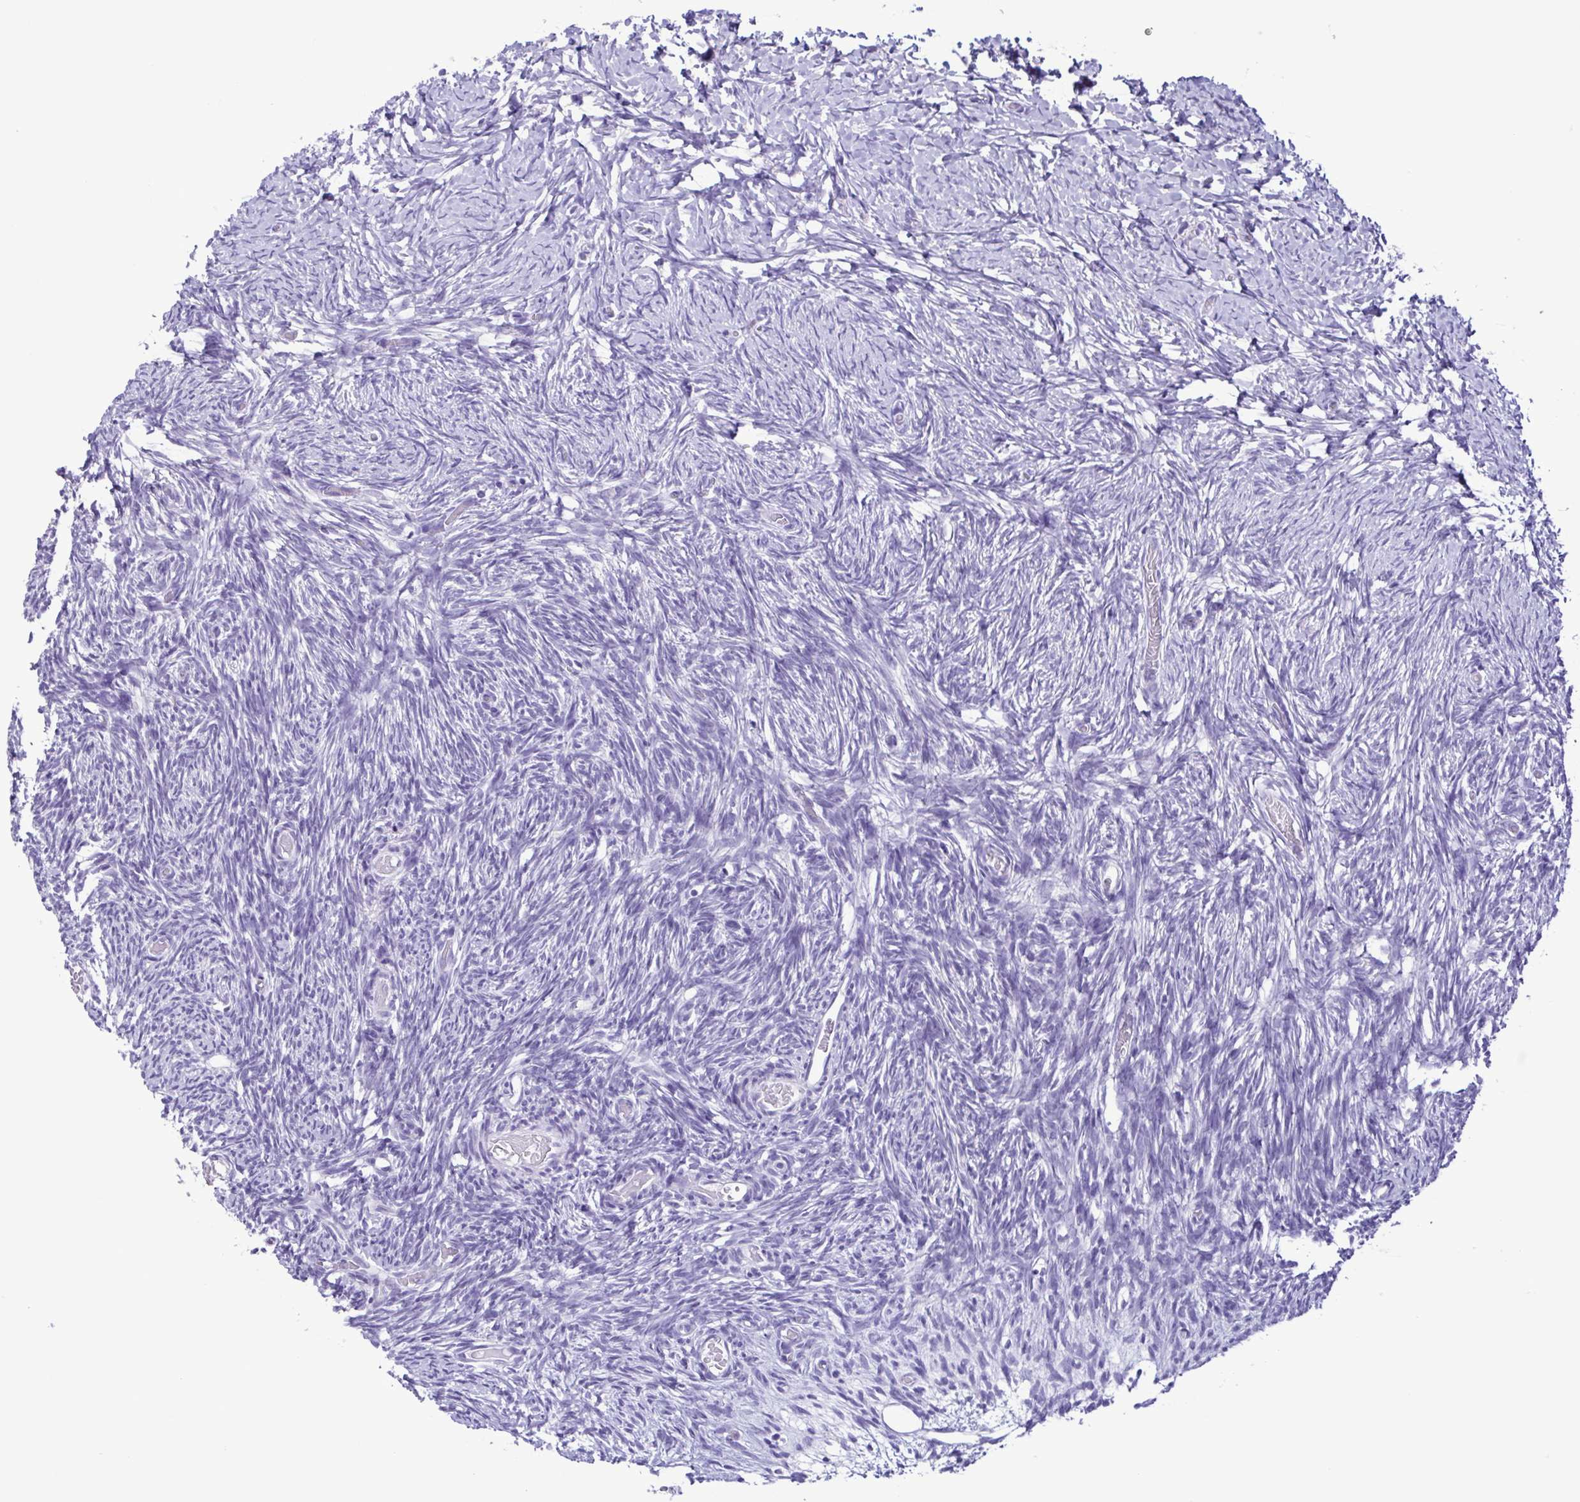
{"staining": {"intensity": "negative", "quantity": "none", "location": "none"}, "tissue": "ovary", "cell_type": "Follicle cells", "image_type": "normal", "snomed": [{"axis": "morphology", "description": "Normal tissue, NOS"}, {"axis": "topography", "description": "Ovary"}], "caption": "This is an immunohistochemistry (IHC) micrograph of unremarkable ovary. There is no positivity in follicle cells.", "gene": "CBY2", "patient": {"sex": "female", "age": 39}}